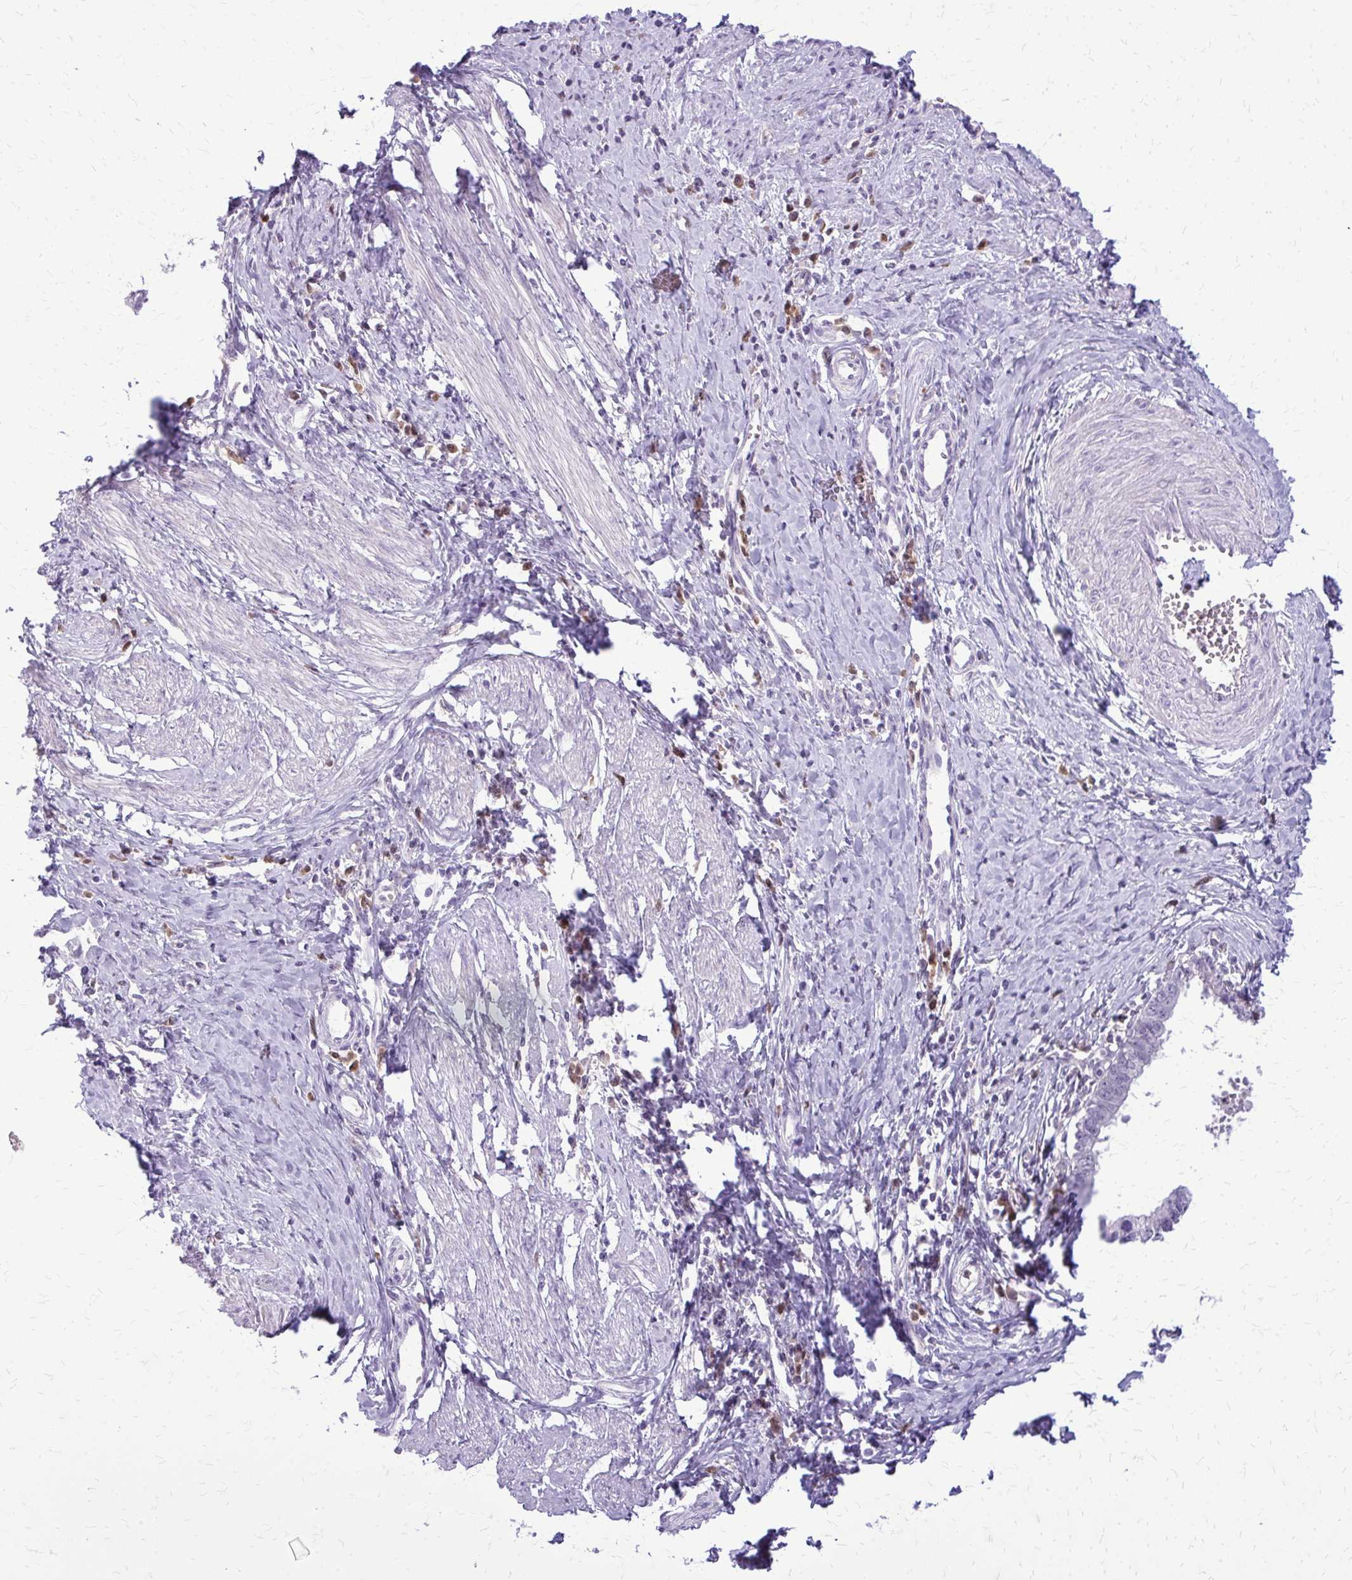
{"staining": {"intensity": "negative", "quantity": "none", "location": "none"}, "tissue": "cervical cancer", "cell_type": "Tumor cells", "image_type": "cancer", "snomed": [{"axis": "morphology", "description": "Adenocarcinoma, NOS"}, {"axis": "topography", "description": "Cervix"}], "caption": "Tumor cells show no significant protein staining in adenocarcinoma (cervical).", "gene": "GLRX", "patient": {"sex": "female", "age": 36}}